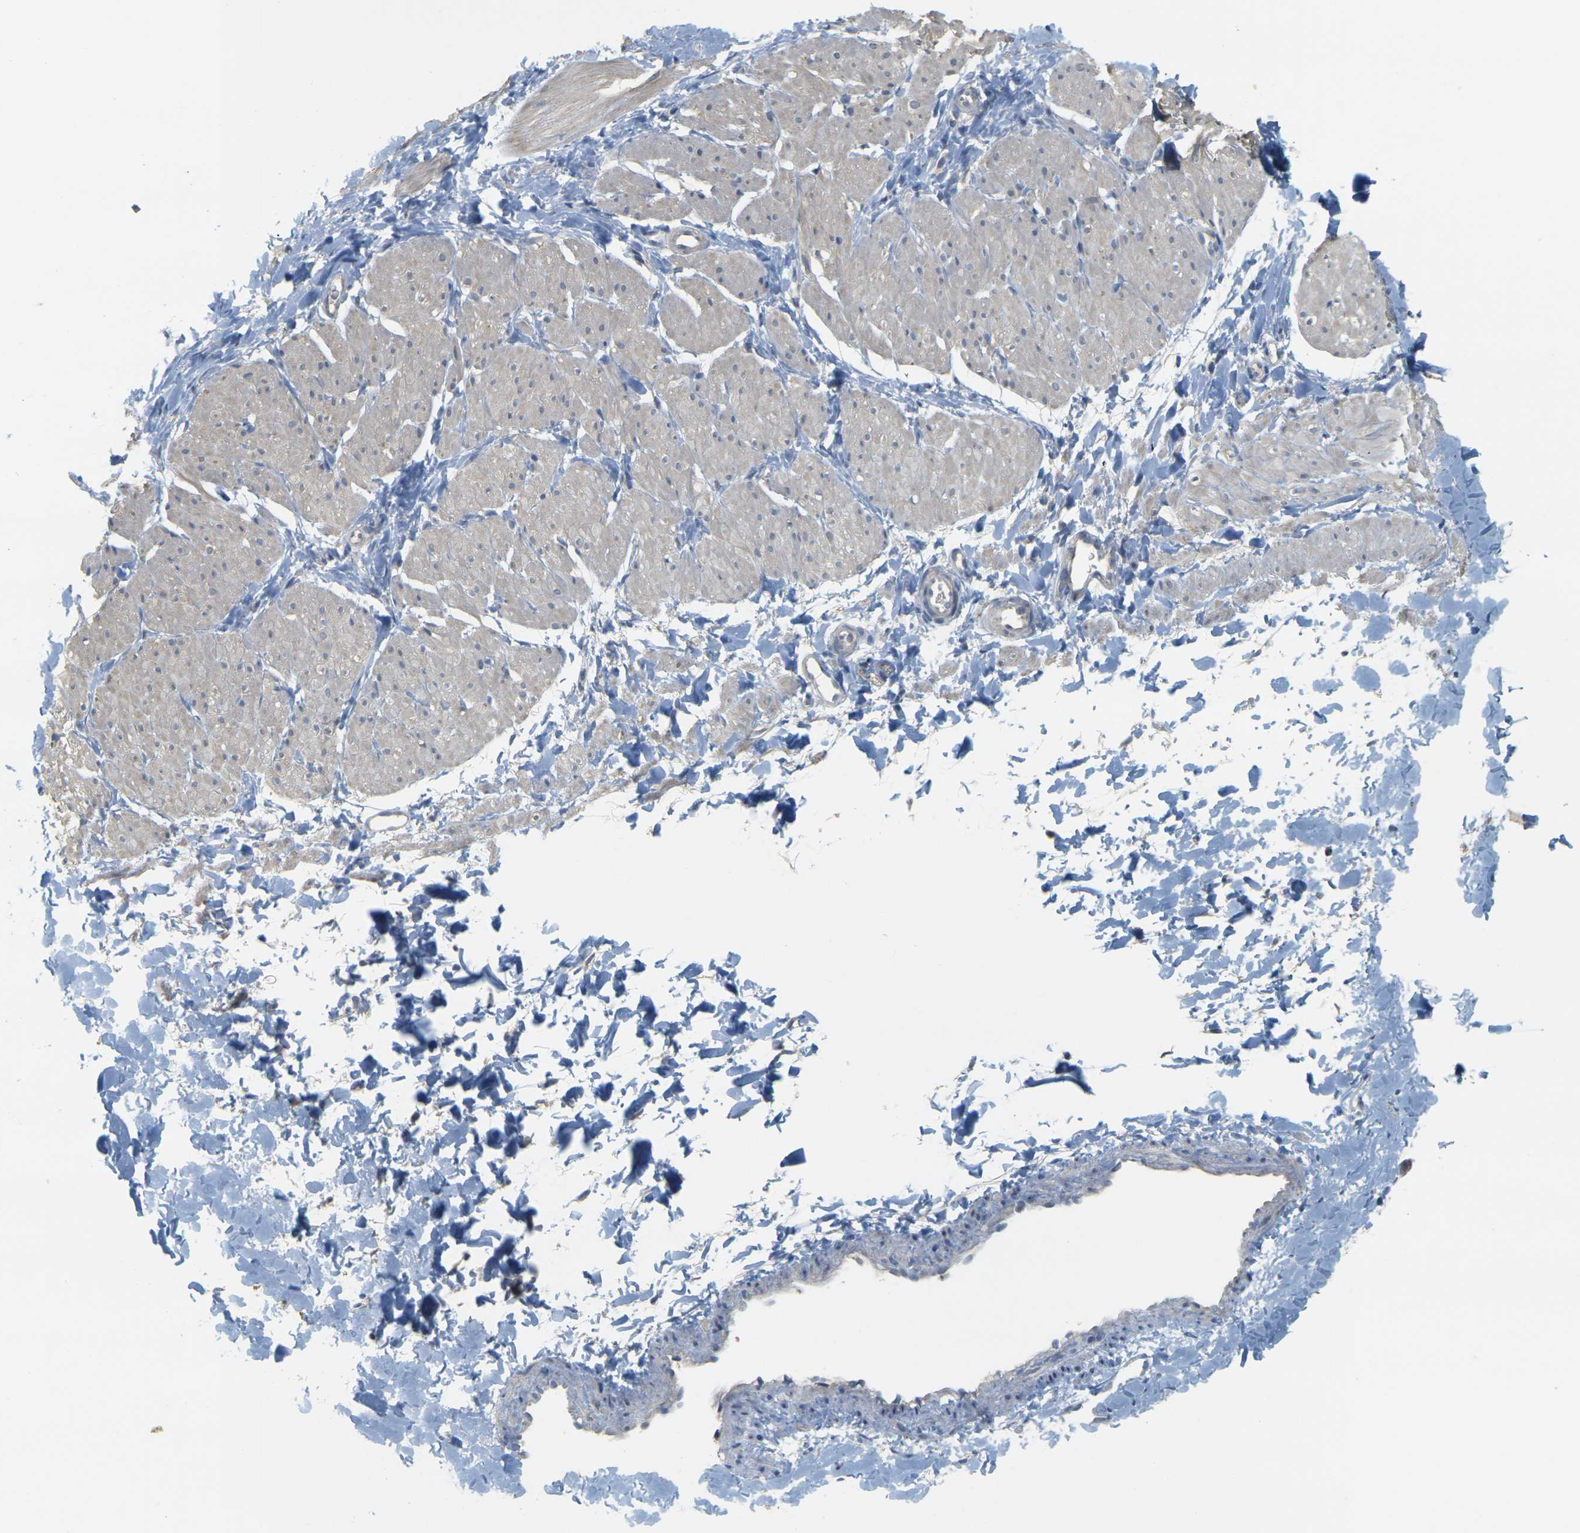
{"staining": {"intensity": "weak", "quantity": "<25%", "location": "cytoplasmic/membranous"}, "tissue": "smooth muscle", "cell_type": "Smooth muscle cells", "image_type": "normal", "snomed": [{"axis": "morphology", "description": "Normal tissue, NOS"}, {"axis": "topography", "description": "Smooth muscle"}], "caption": "High power microscopy histopathology image of an IHC image of normal smooth muscle, revealing no significant staining in smooth muscle cells.", "gene": "GDAP1", "patient": {"sex": "male", "age": 16}}